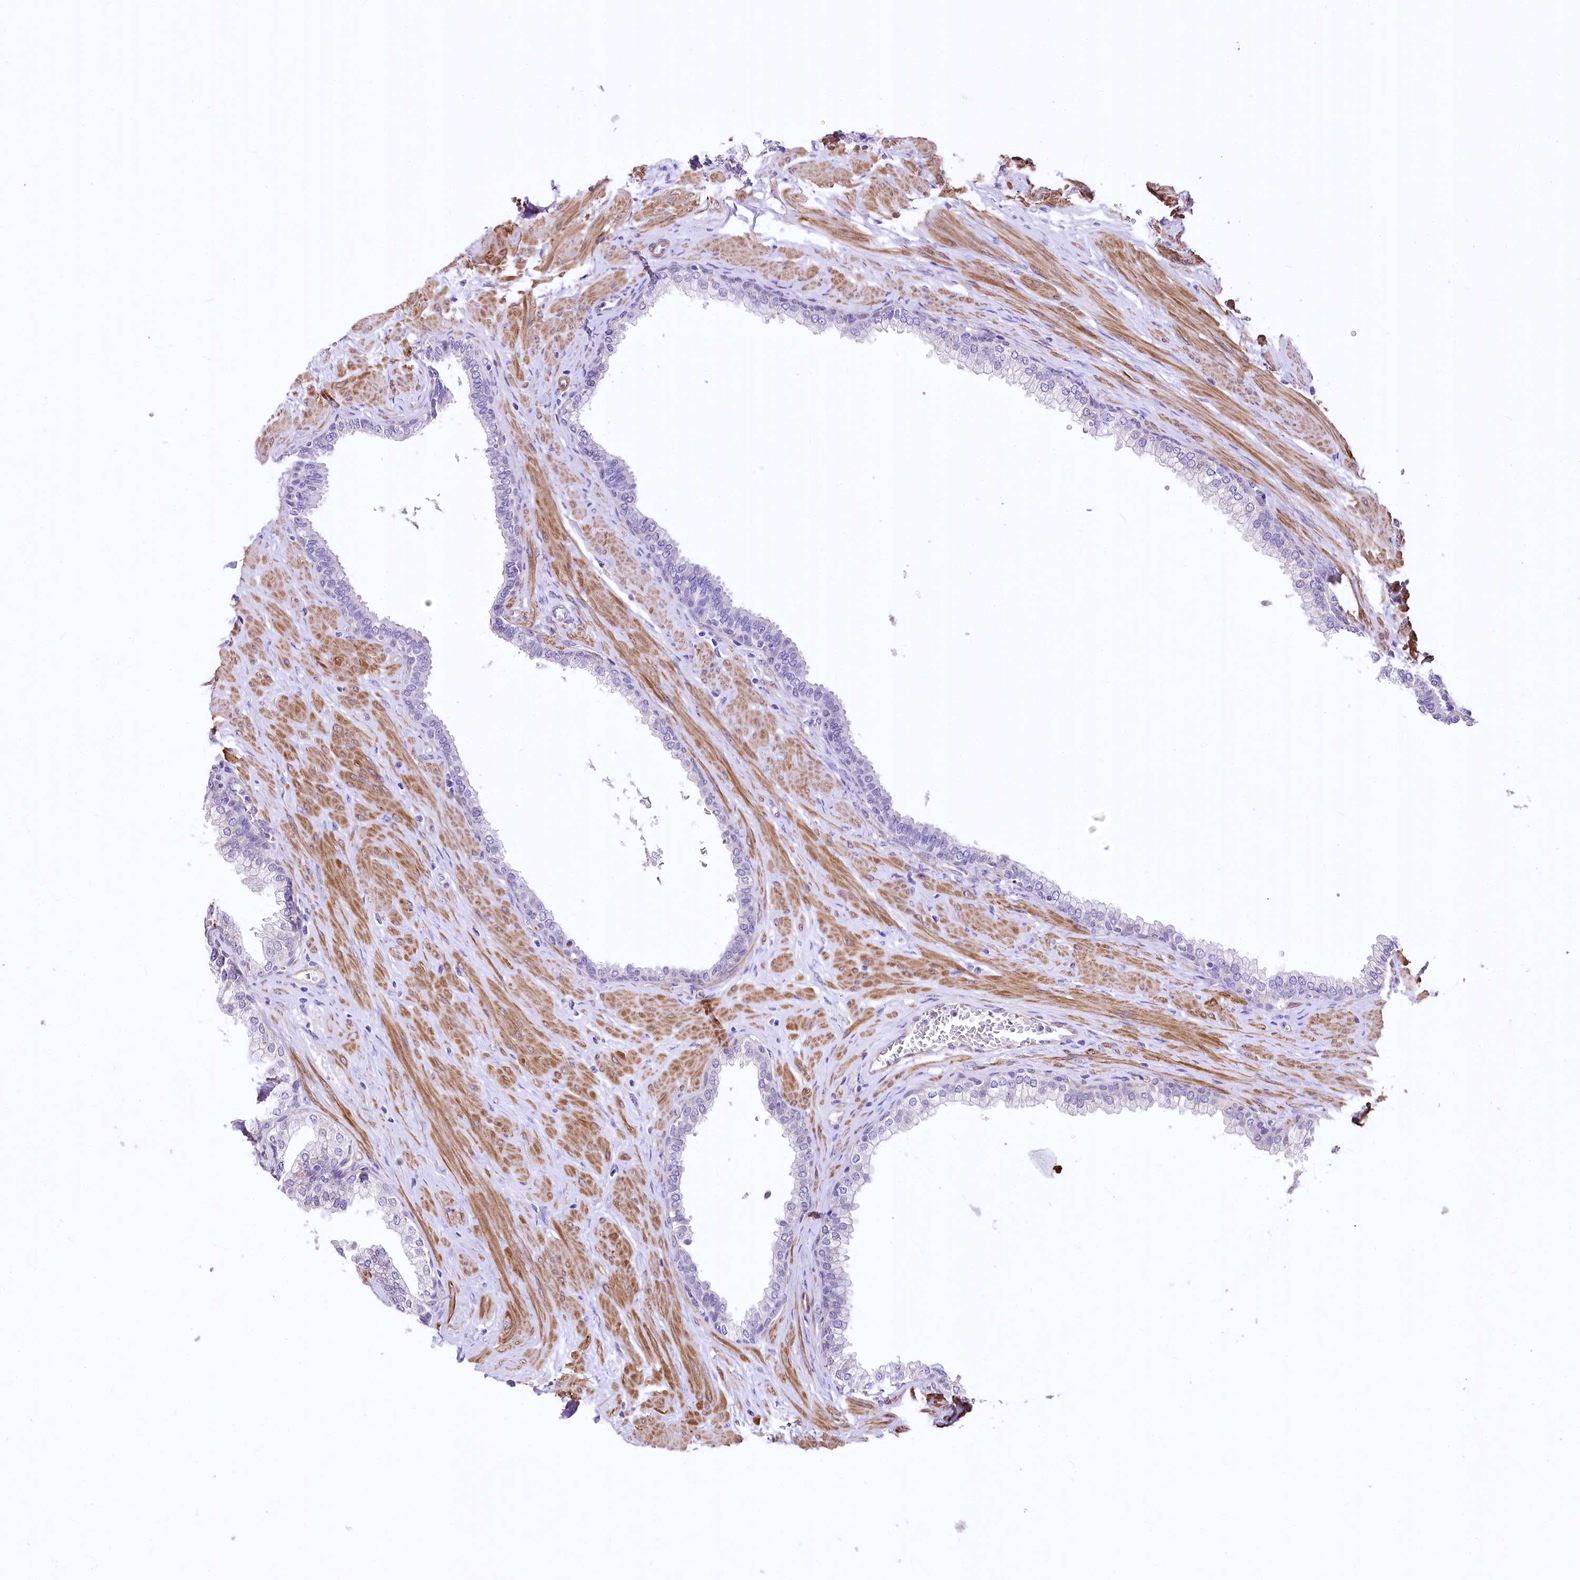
{"staining": {"intensity": "negative", "quantity": "none", "location": "none"}, "tissue": "prostate", "cell_type": "Glandular cells", "image_type": "normal", "snomed": [{"axis": "morphology", "description": "Normal tissue, NOS"}, {"axis": "morphology", "description": "Urothelial carcinoma, Low grade"}, {"axis": "topography", "description": "Urinary bladder"}, {"axis": "topography", "description": "Prostate"}], "caption": "The histopathology image reveals no staining of glandular cells in benign prostate. (DAB immunohistochemistry (IHC) visualized using brightfield microscopy, high magnification).", "gene": "RDH16", "patient": {"sex": "male", "age": 60}}